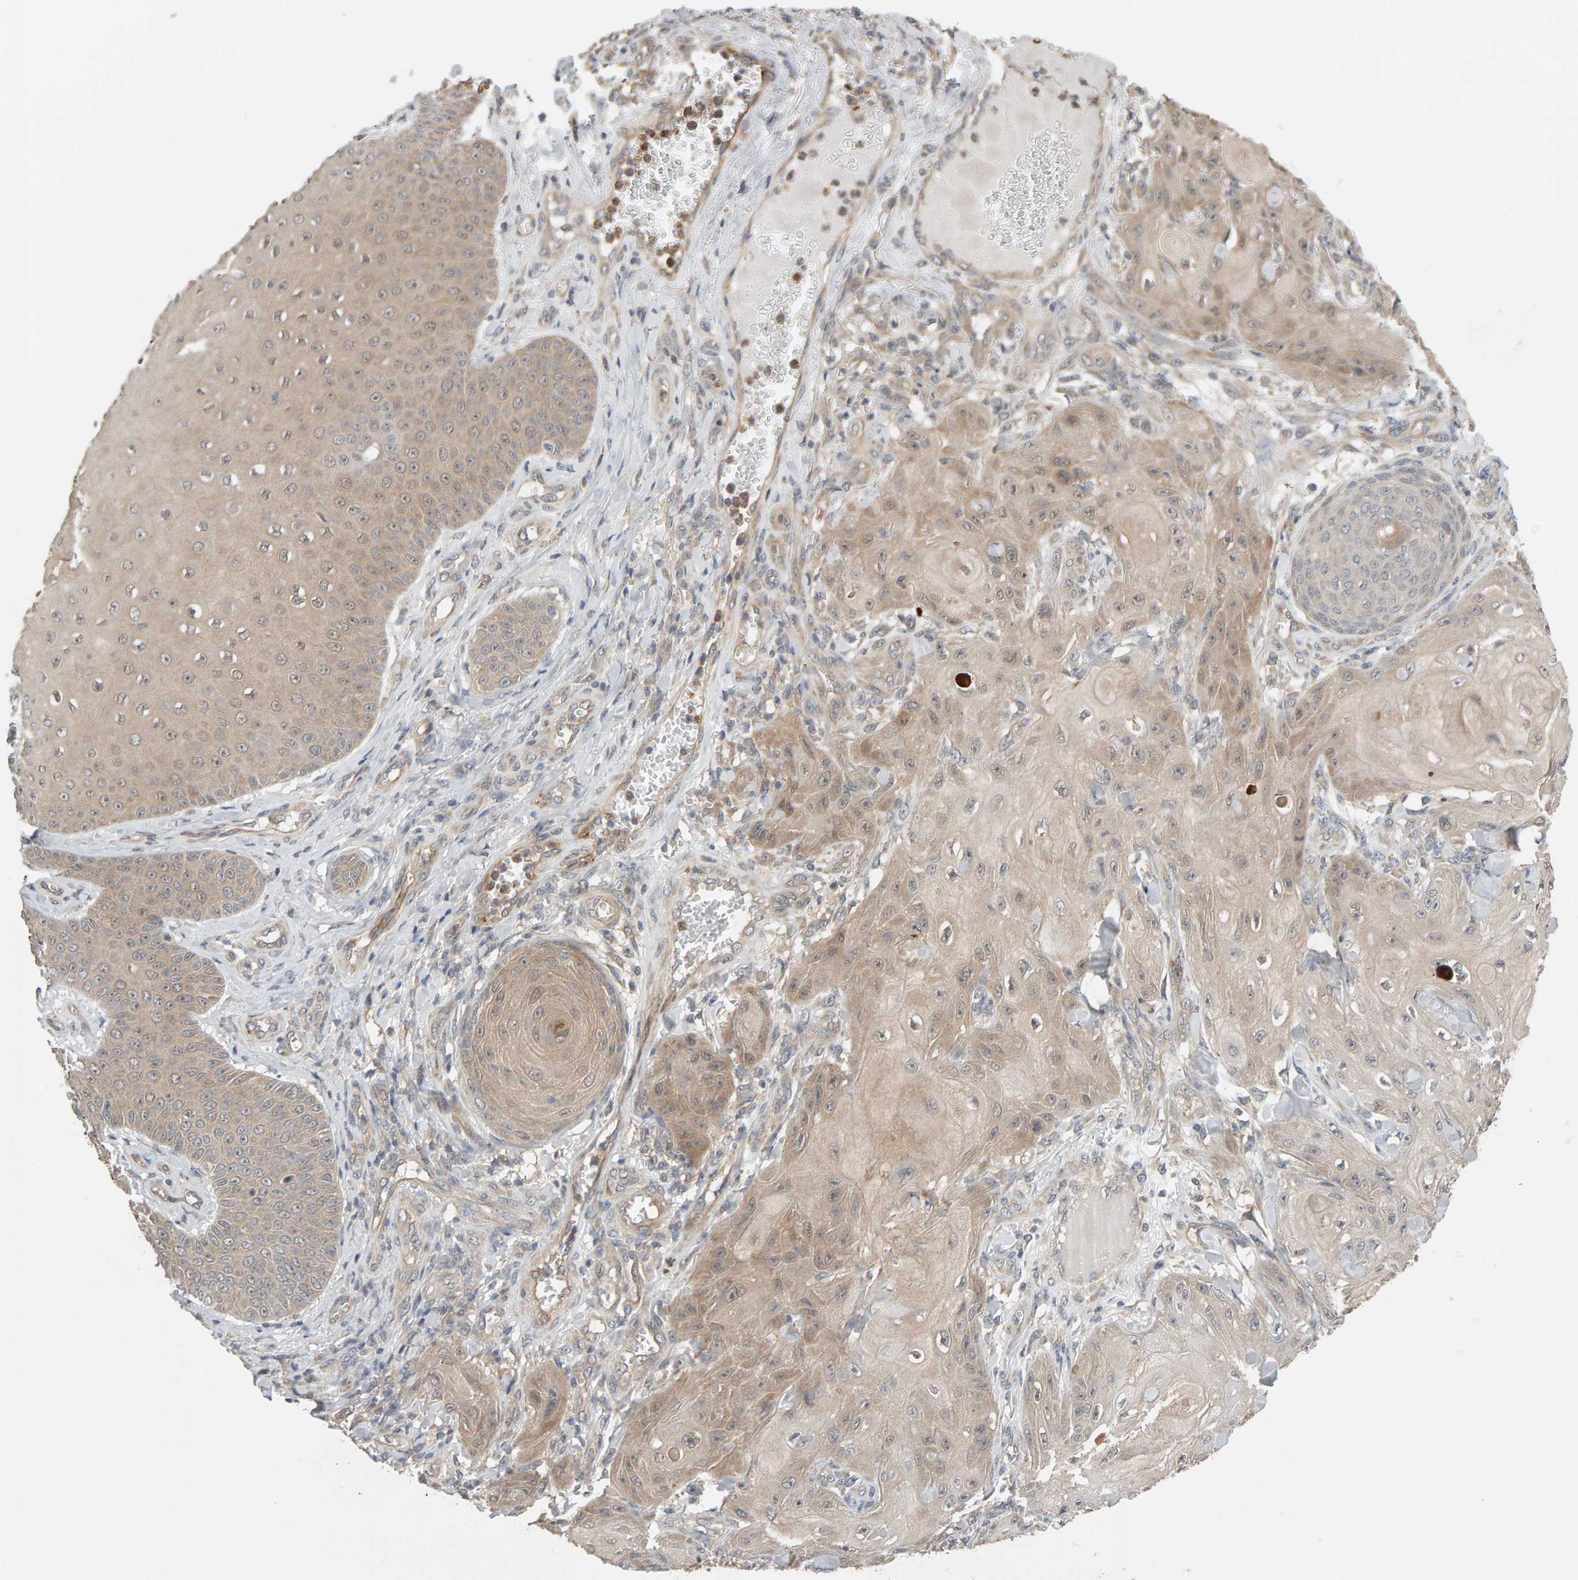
{"staining": {"intensity": "weak", "quantity": ">75%", "location": "cytoplasmic/membranous,nuclear"}, "tissue": "skin cancer", "cell_type": "Tumor cells", "image_type": "cancer", "snomed": [{"axis": "morphology", "description": "Squamous cell carcinoma, NOS"}, {"axis": "topography", "description": "Skin"}], "caption": "The immunohistochemical stain shows weak cytoplasmic/membranous and nuclear expression in tumor cells of skin squamous cell carcinoma tissue. The staining was performed using DAB (3,3'-diaminobenzidine) to visualize the protein expression in brown, while the nuclei were stained in blue with hematoxylin (Magnification: 20x).", "gene": "DNAJC7", "patient": {"sex": "male", "age": 74}}